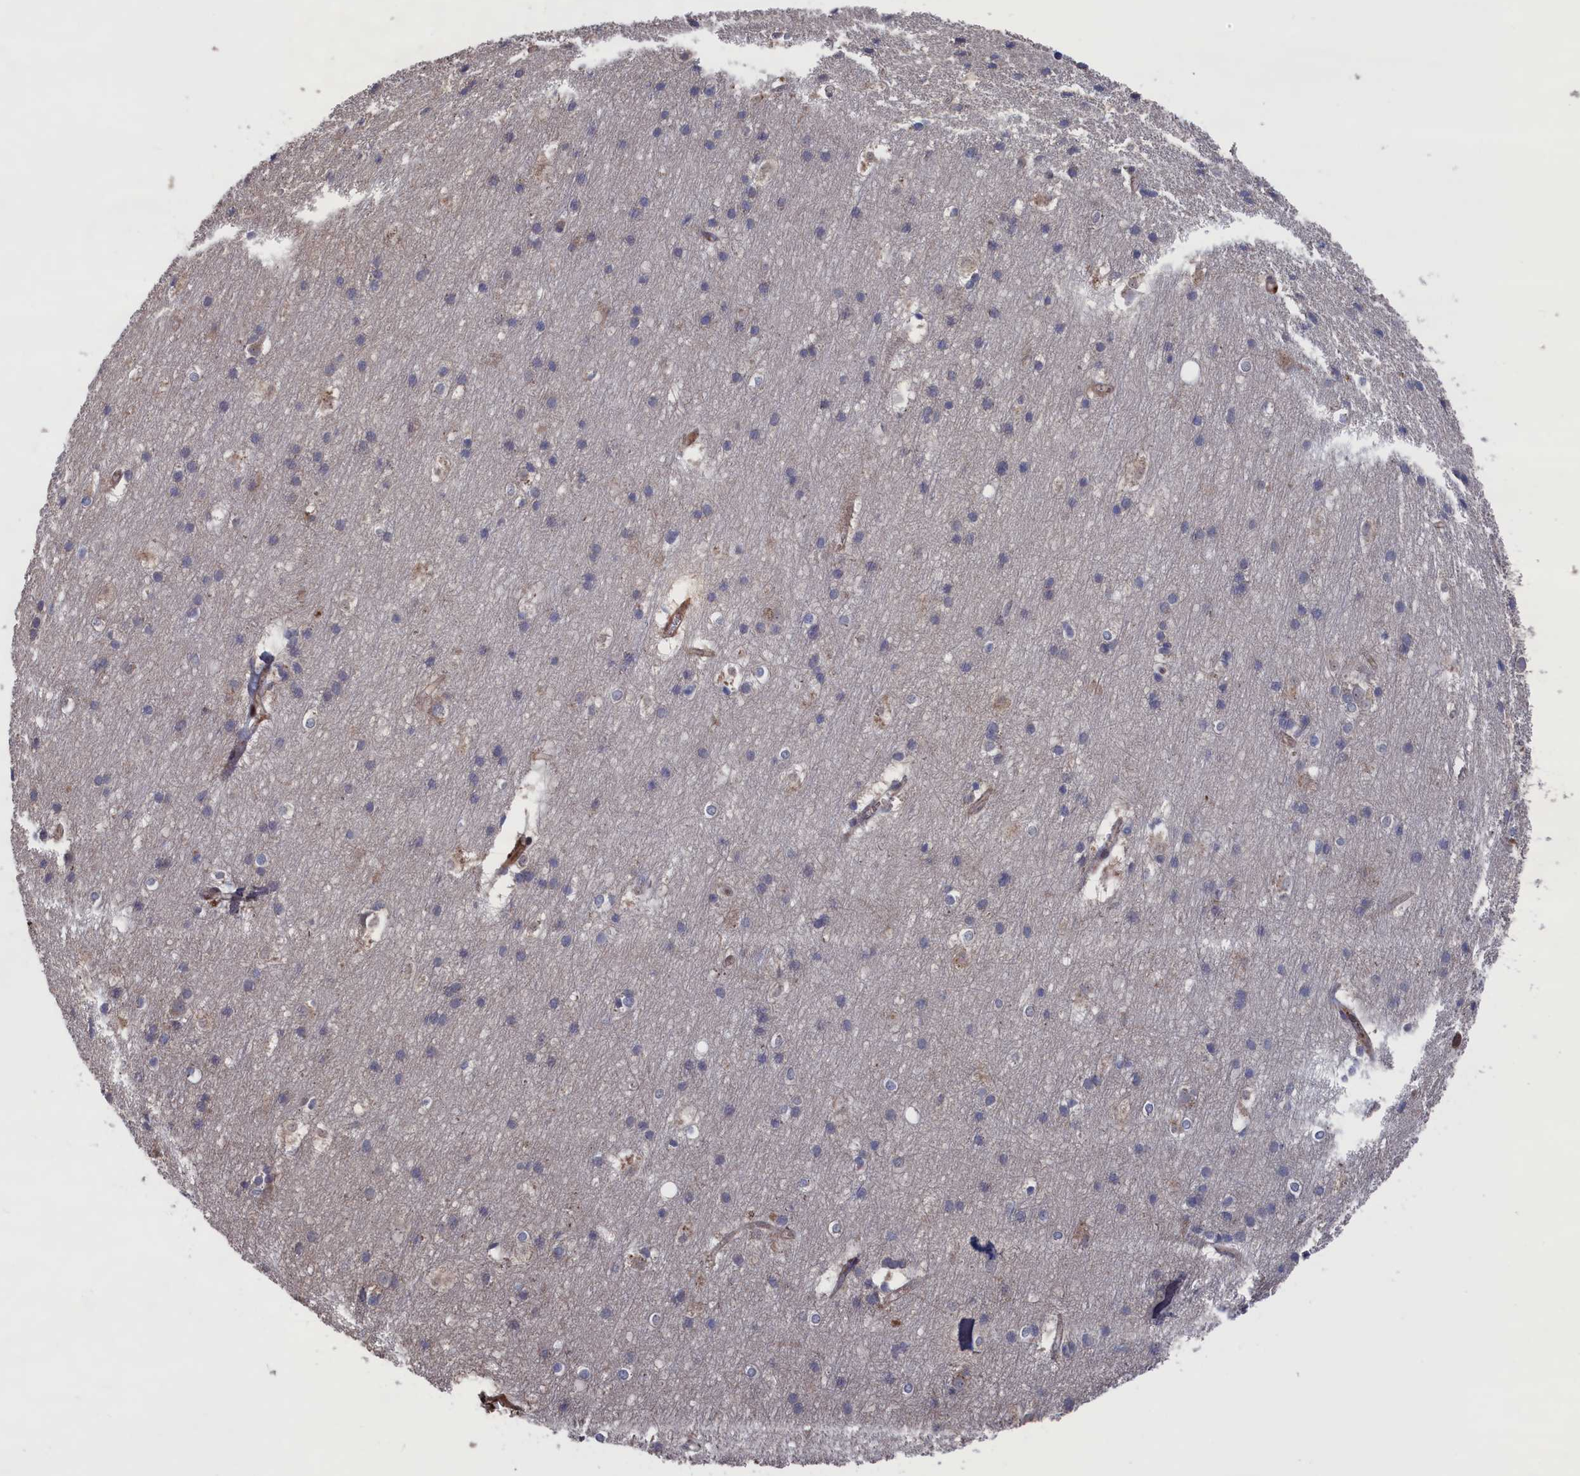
{"staining": {"intensity": "moderate", "quantity": ">75%", "location": "cytoplasmic/membranous"}, "tissue": "cerebral cortex", "cell_type": "Endothelial cells", "image_type": "normal", "snomed": [{"axis": "morphology", "description": "Normal tissue, NOS"}, {"axis": "topography", "description": "Cerebral cortex"}], "caption": "IHC of benign cerebral cortex exhibits medium levels of moderate cytoplasmic/membranous positivity in about >75% of endothelial cells. The staining was performed using DAB, with brown indicating positive protein expression. Nuclei are stained blue with hematoxylin.", "gene": "PLA2G15", "patient": {"sex": "male", "age": 54}}